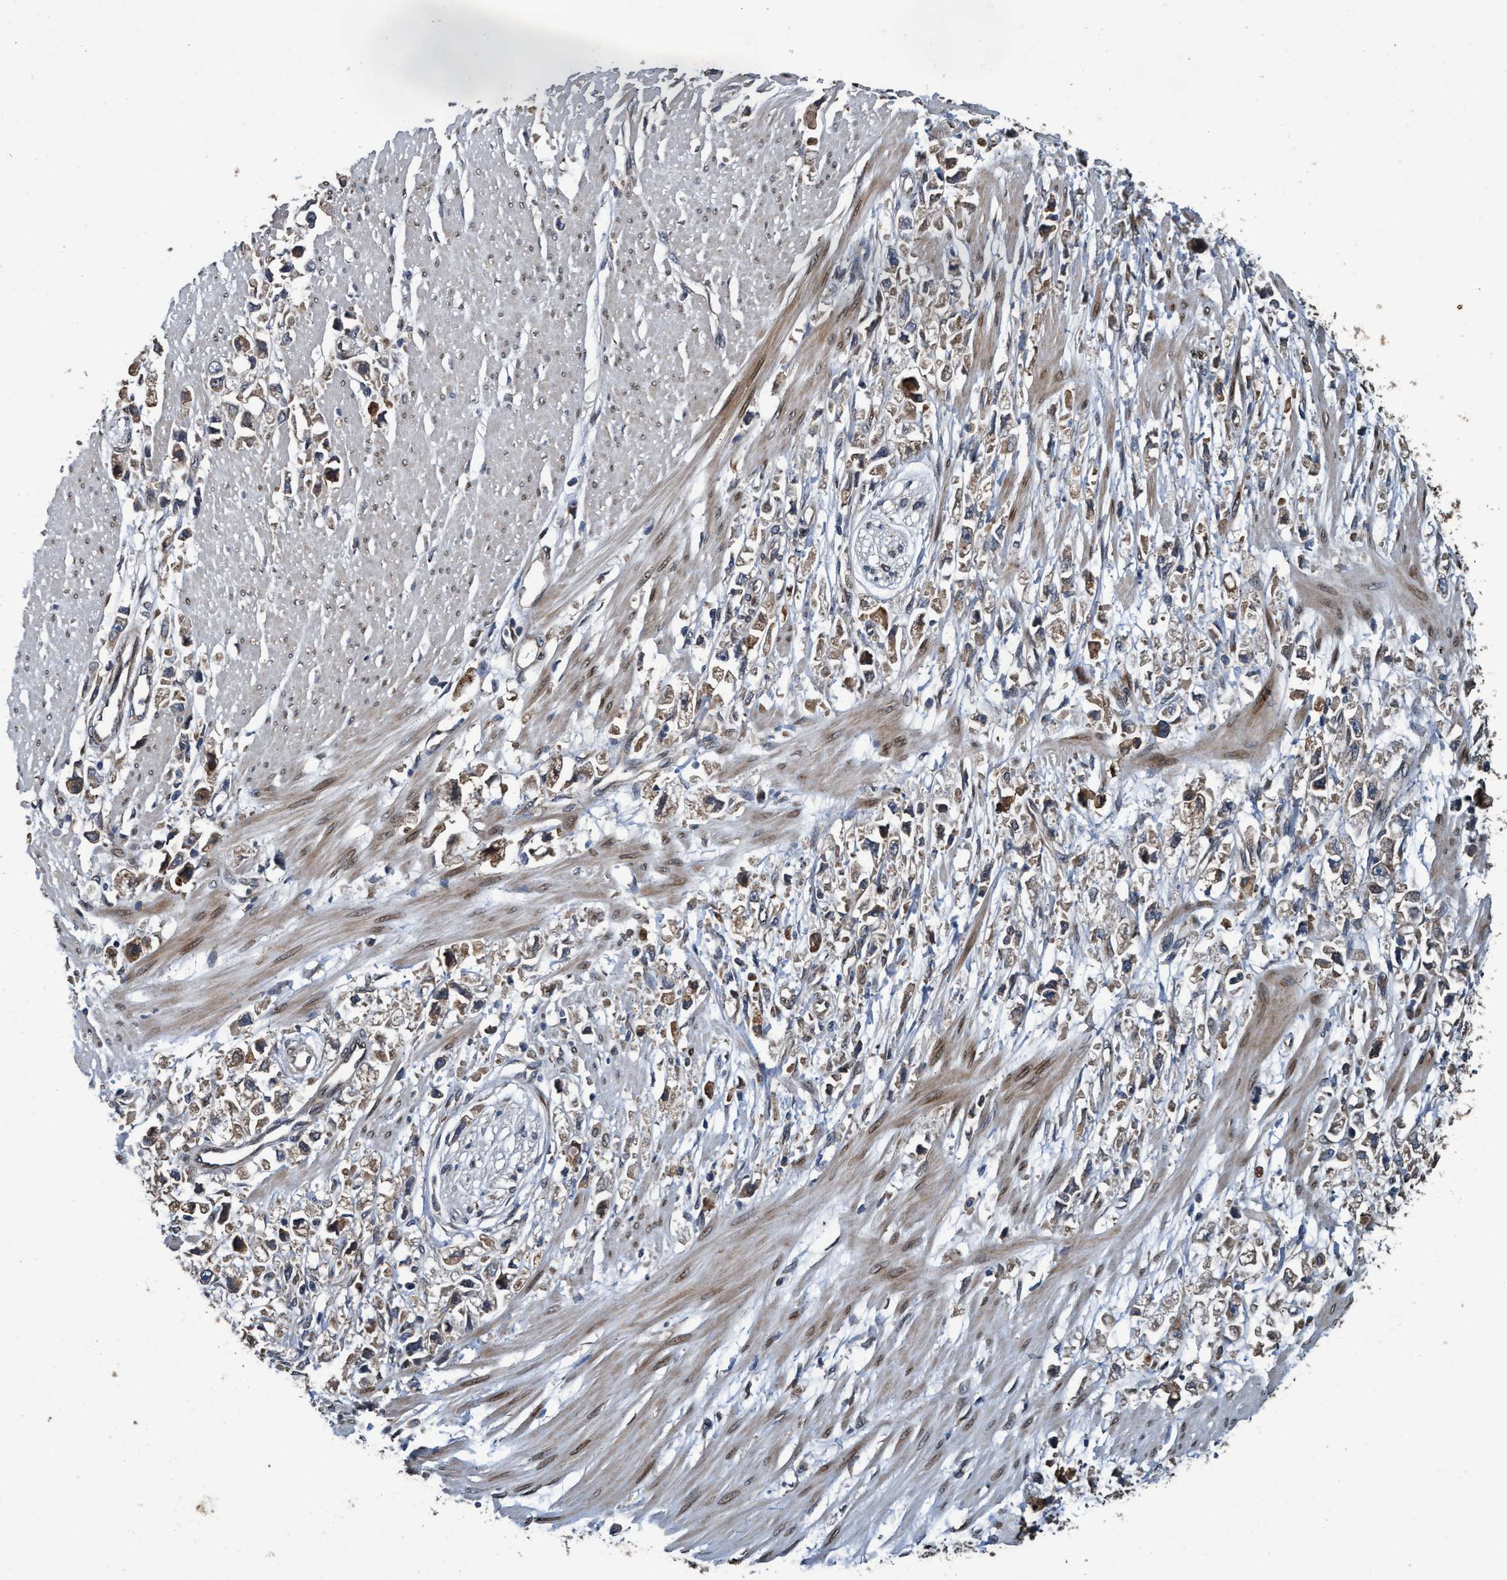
{"staining": {"intensity": "strong", "quantity": "<25%", "location": "cytoplasmic/membranous"}, "tissue": "stomach cancer", "cell_type": "Tumor cells", "image_type": "cancer", "snomed": [{"axis": "morphology", "description": "Adenocarcinoma, NOS"}, {"axis": "topography", "description": "Stomach"}], "caption": "Immunohistochemical staining of stomach adenocarcinoma exhibits medium levels of strong cytoplasmic/membranous positivity in about <25% of tumor cells. (DAB (3,3'-diaminobenzidine) = brown stain, brightfield microscopy at high magnification).", "gene": "MACC1", "patient": {"sex": "female", "age": 59}}